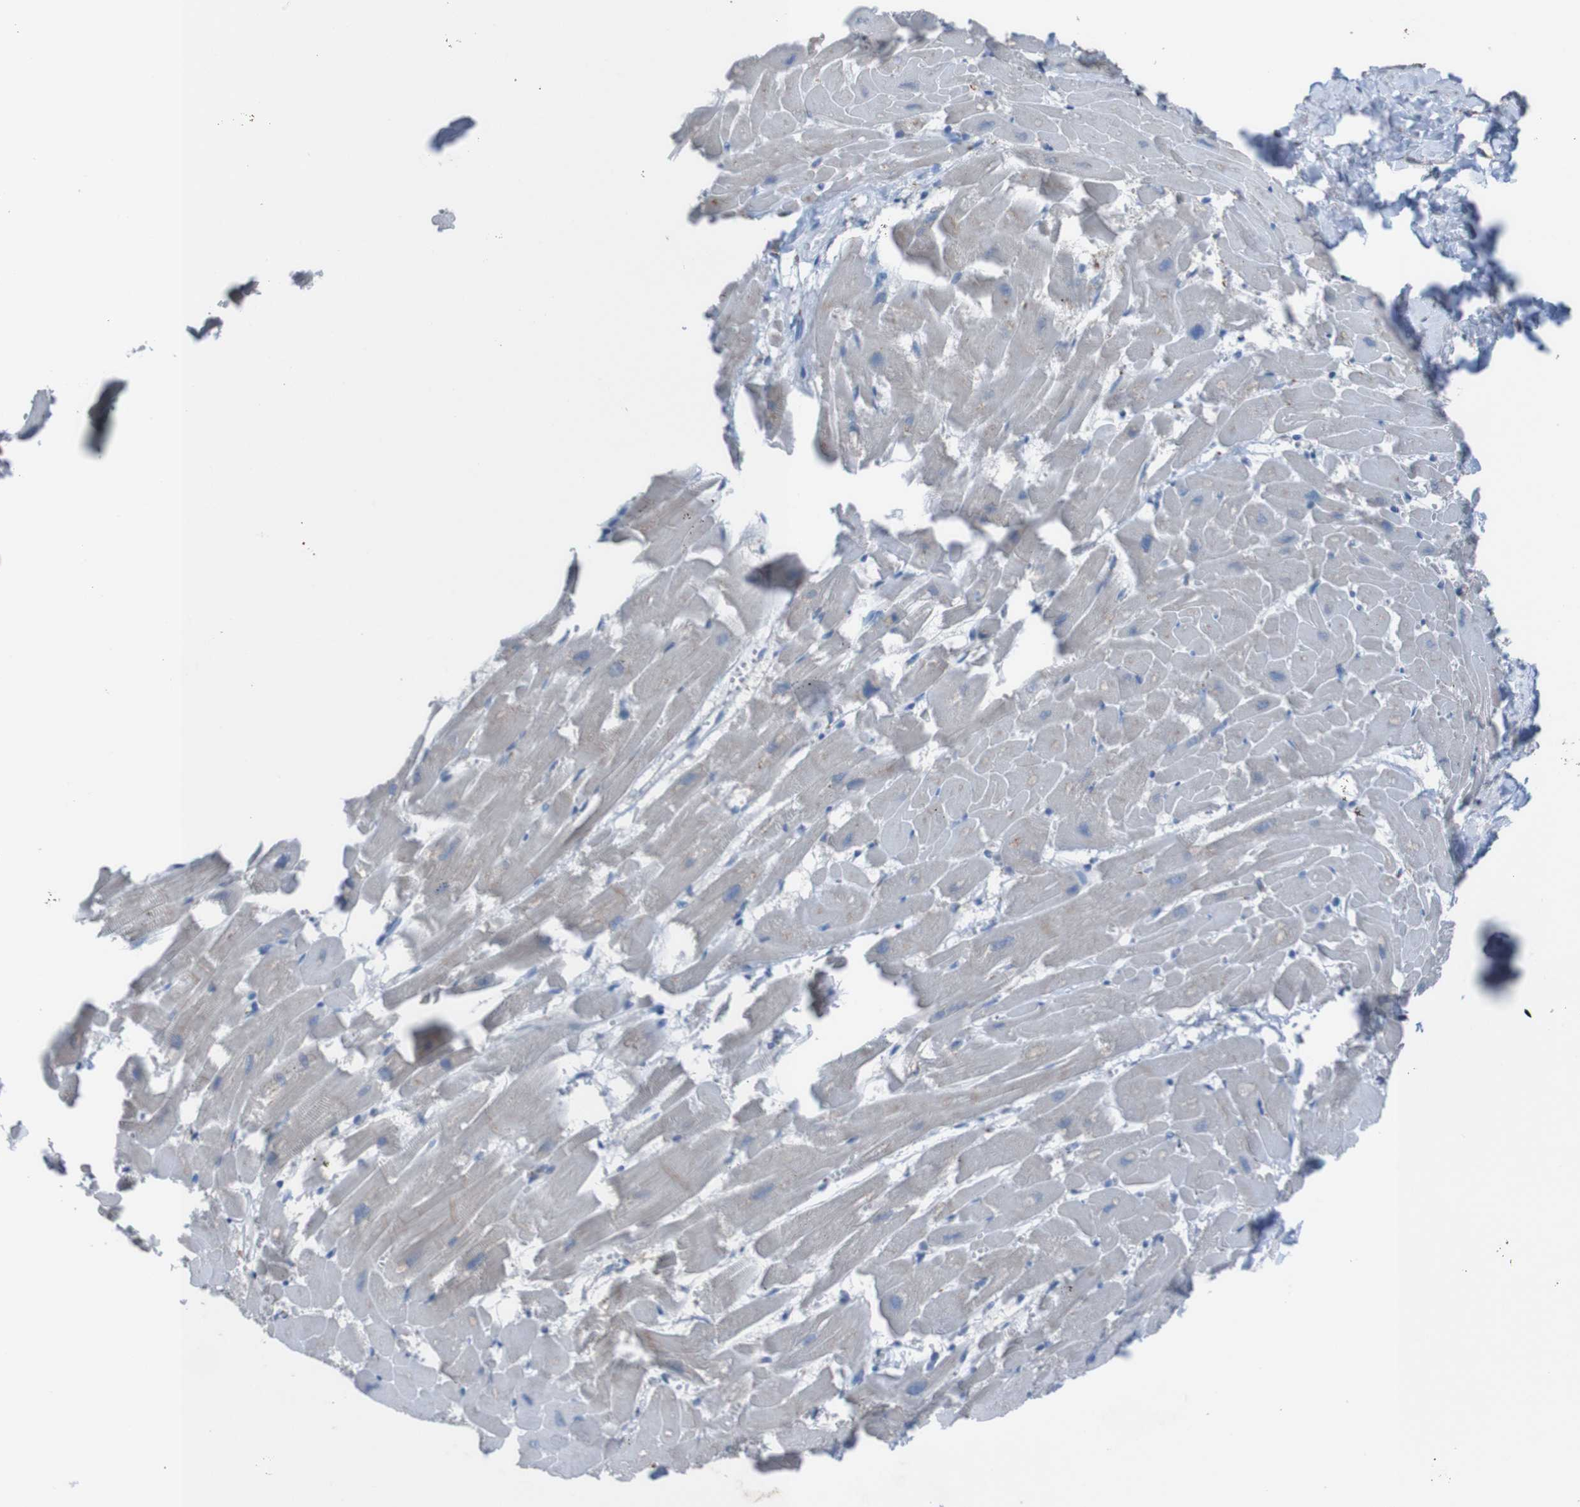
{"staining": {"intensity": "negative", "quantity": "none", "location": "none"}, "tissue": "heart muscle", "cell_type": "Cardiomyocytes", "image_type": "normal", "snomed": [{"axis": "morphology", "description": "Normal tissue, NOS"}, {"axis": "topography", "description": "Heart"}], "caption": "High power microscopy photomicrograph of an IHC photomicrograph of unremarkable heart muscle, revealing no significant staining in cardiomyocytes.", "gene": "MINAR1", "patient": {"sex": "female", "age": 19}}